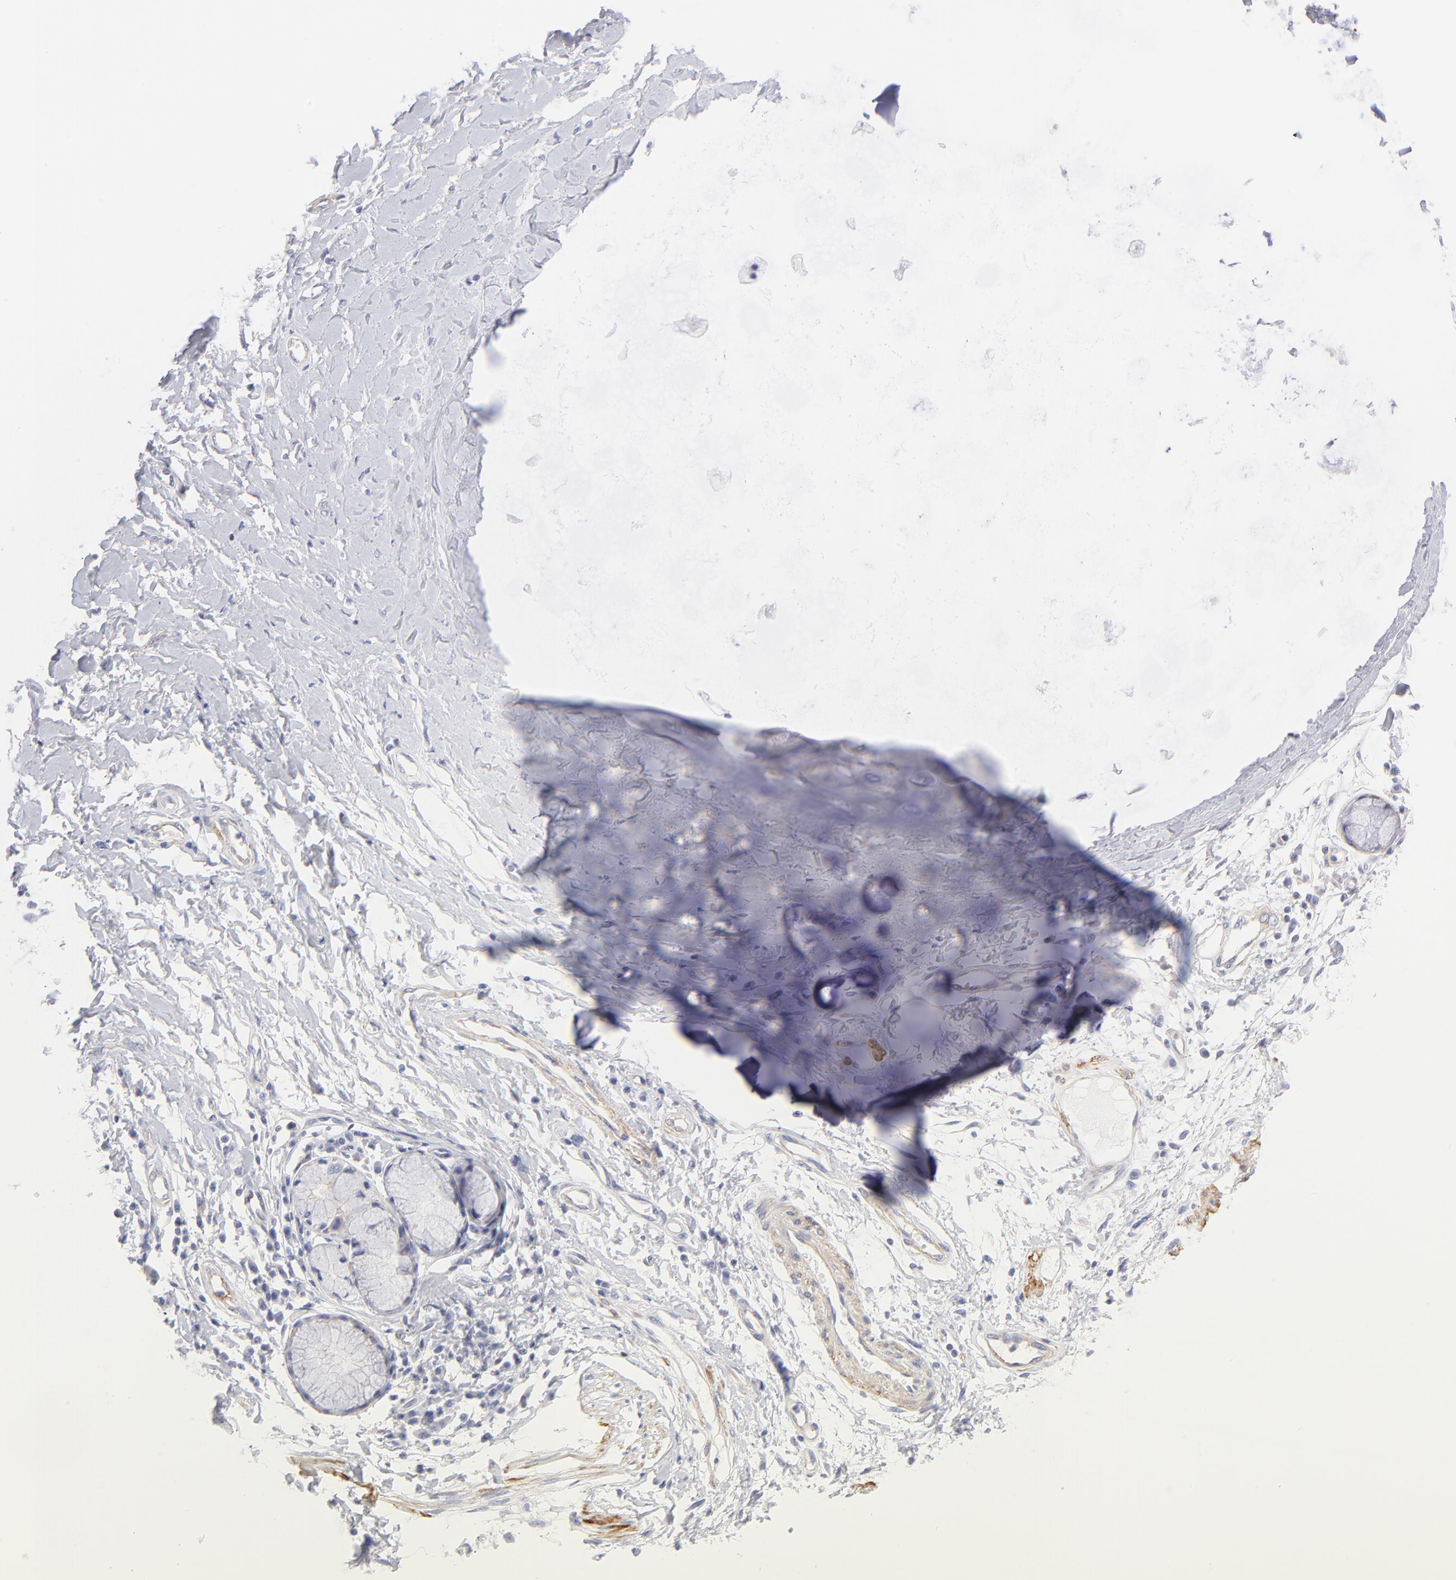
{"staining": {"intensity": "negative", "quantity": "none", "location": "none"}, "tissue": "adipose tissue", "cell_type": "Adipocytes", "image_type": "normal", "snomed": [{"axis": "morphology", "description": "Normal tissue, NOS"}, {"axis": "morphology", "description": "Adenocarcinoma, NOS"}, {"axis": "topography", "description": "Cartilage tissue"}, {"axis": "topography", "description": "Bronchus"}, {"axis": "topography", "description": "Lung"}], "caption": "Immunohistochemistry (IHC) image of unremarkable adipose tissue: human adipose tissue stained with DAB exhibits no significant protein positivity in adipocytes.", "gene": "ACTA2", "patient": {"sex": "female", "age": 67}}